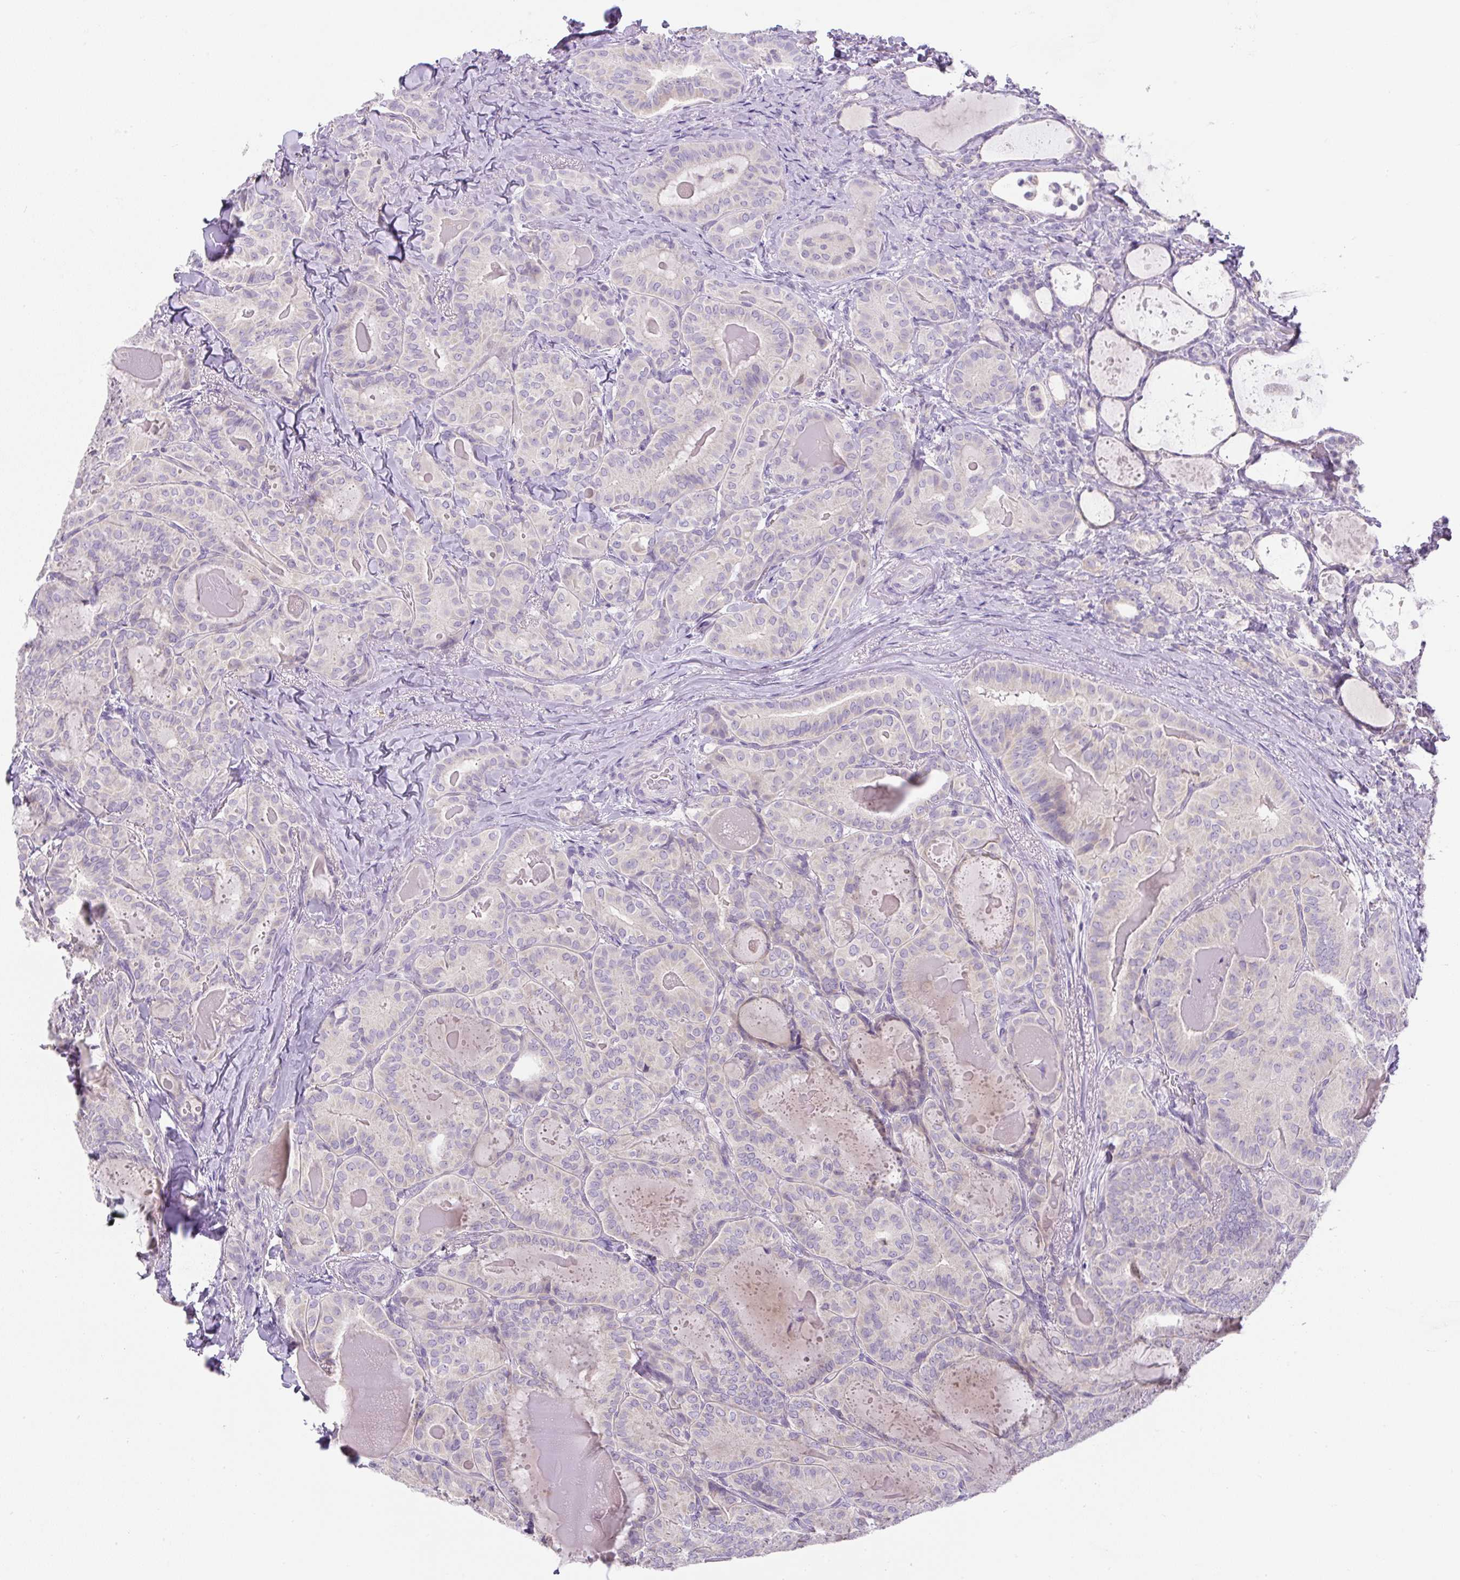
{"staining": {"intensity": "negative", "quantity": "none", "location": "none"}, "tissue": "thyroid cancer", "cell_type": "Tumor cells", "image_type": "cancer", "snomed": [{"axis": "morphology", "description": "Papillary adenocarcinoma, NOS"}, {"axis": "topography", "description": "Thyroid gland"}], "caption": "Tumor cells are negative for protein expression in human thyroid cancer (papillary adenocarcinoma).", "gene": "UBL3", "patient": {"sex": "female", "age": 68}}